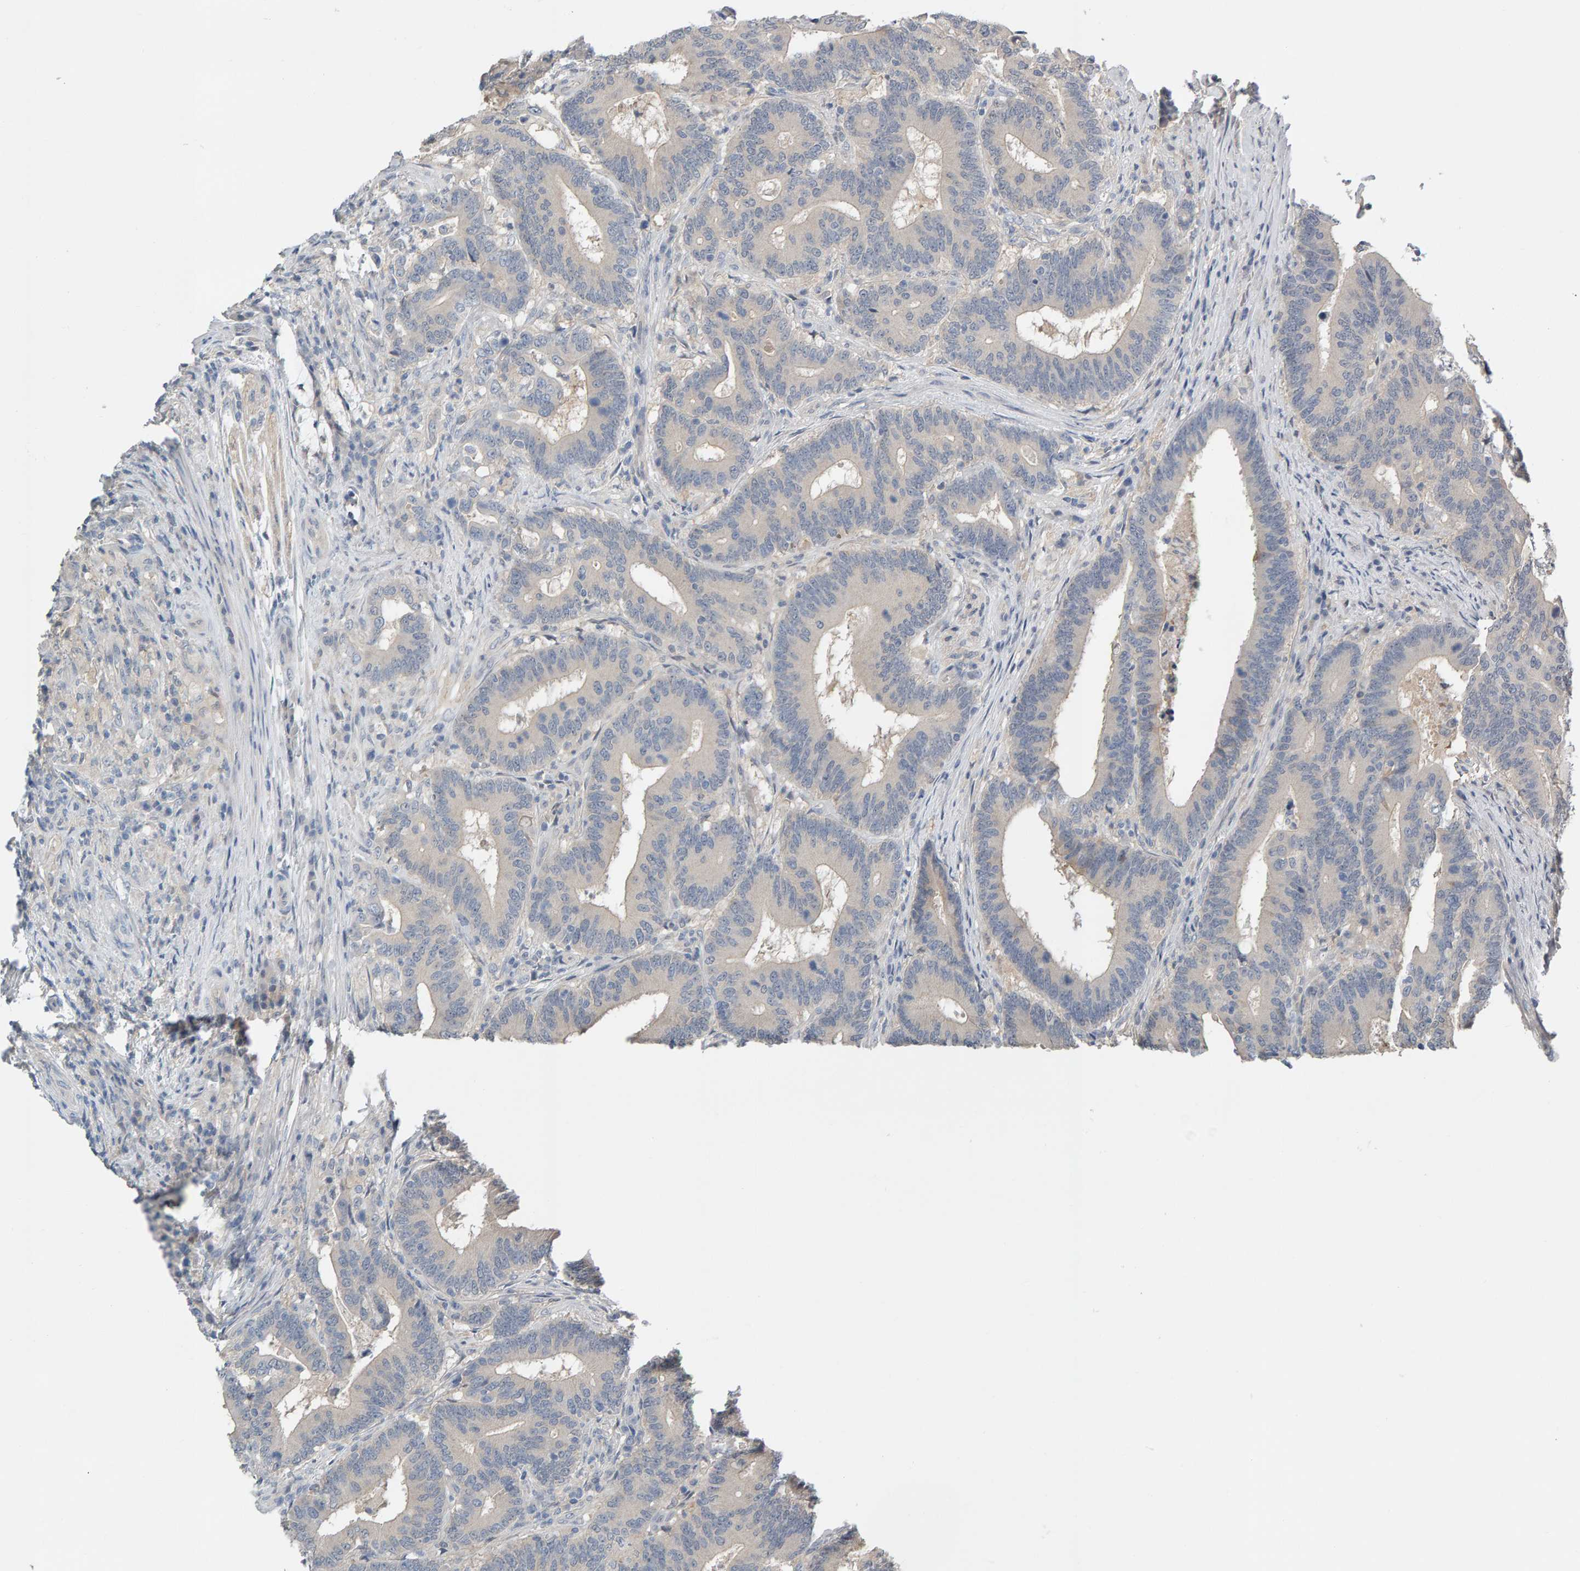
{"staining": {"intensity": "negative", "quantity": "none", "location": "none"}, "tissue": "colorectal cancer", "cell_type": "Tumor cells", "image_type": "cancer", "snomed": [{"axis": "morphology", "description": "Adenocarcinoma, NOS"}, {"axis": "topography", "description": "Colon"}], "caption": "Immunohistochemical staining of human colorectal adenocarcinoma shows no significant expression in tumor cells. (DAB (3,3'-diaminobenzidine) immunohistochemistry (IHC), high magnification).", "gene": "GFUS", "patient": {"sex": "female", "age": 66}}